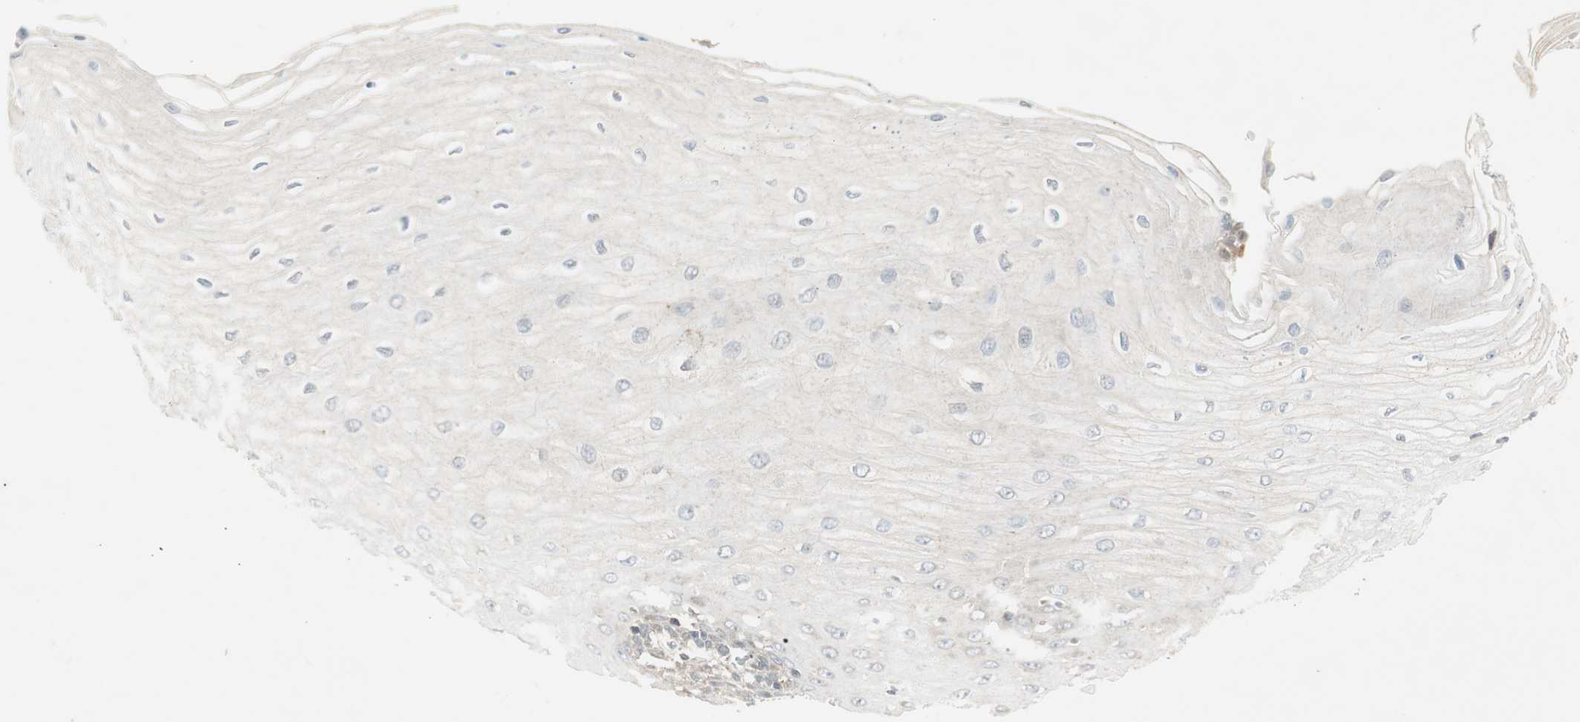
{"staining": {"intensity": "weak", "quantity": "<25%", "location": "cytoplasmic/membranous"}, "tissue": "esophagus", "cell_type": "Squamous epithelial cells", "image_type": "normal", "snomed": [{"axis": "morphology", "description": "Normal tissue, NOS"}, {"axis": "morphology", "description": "Squamous cell carcinoma, NOS"}, {"axis": "topography", "description": "Esophagus"}], "caption": "Squamous epithelial cells show no significant positivity in unremarkable esophagus.", "gene": "USP2", "patient": {"sex": "male", "age": 65}}